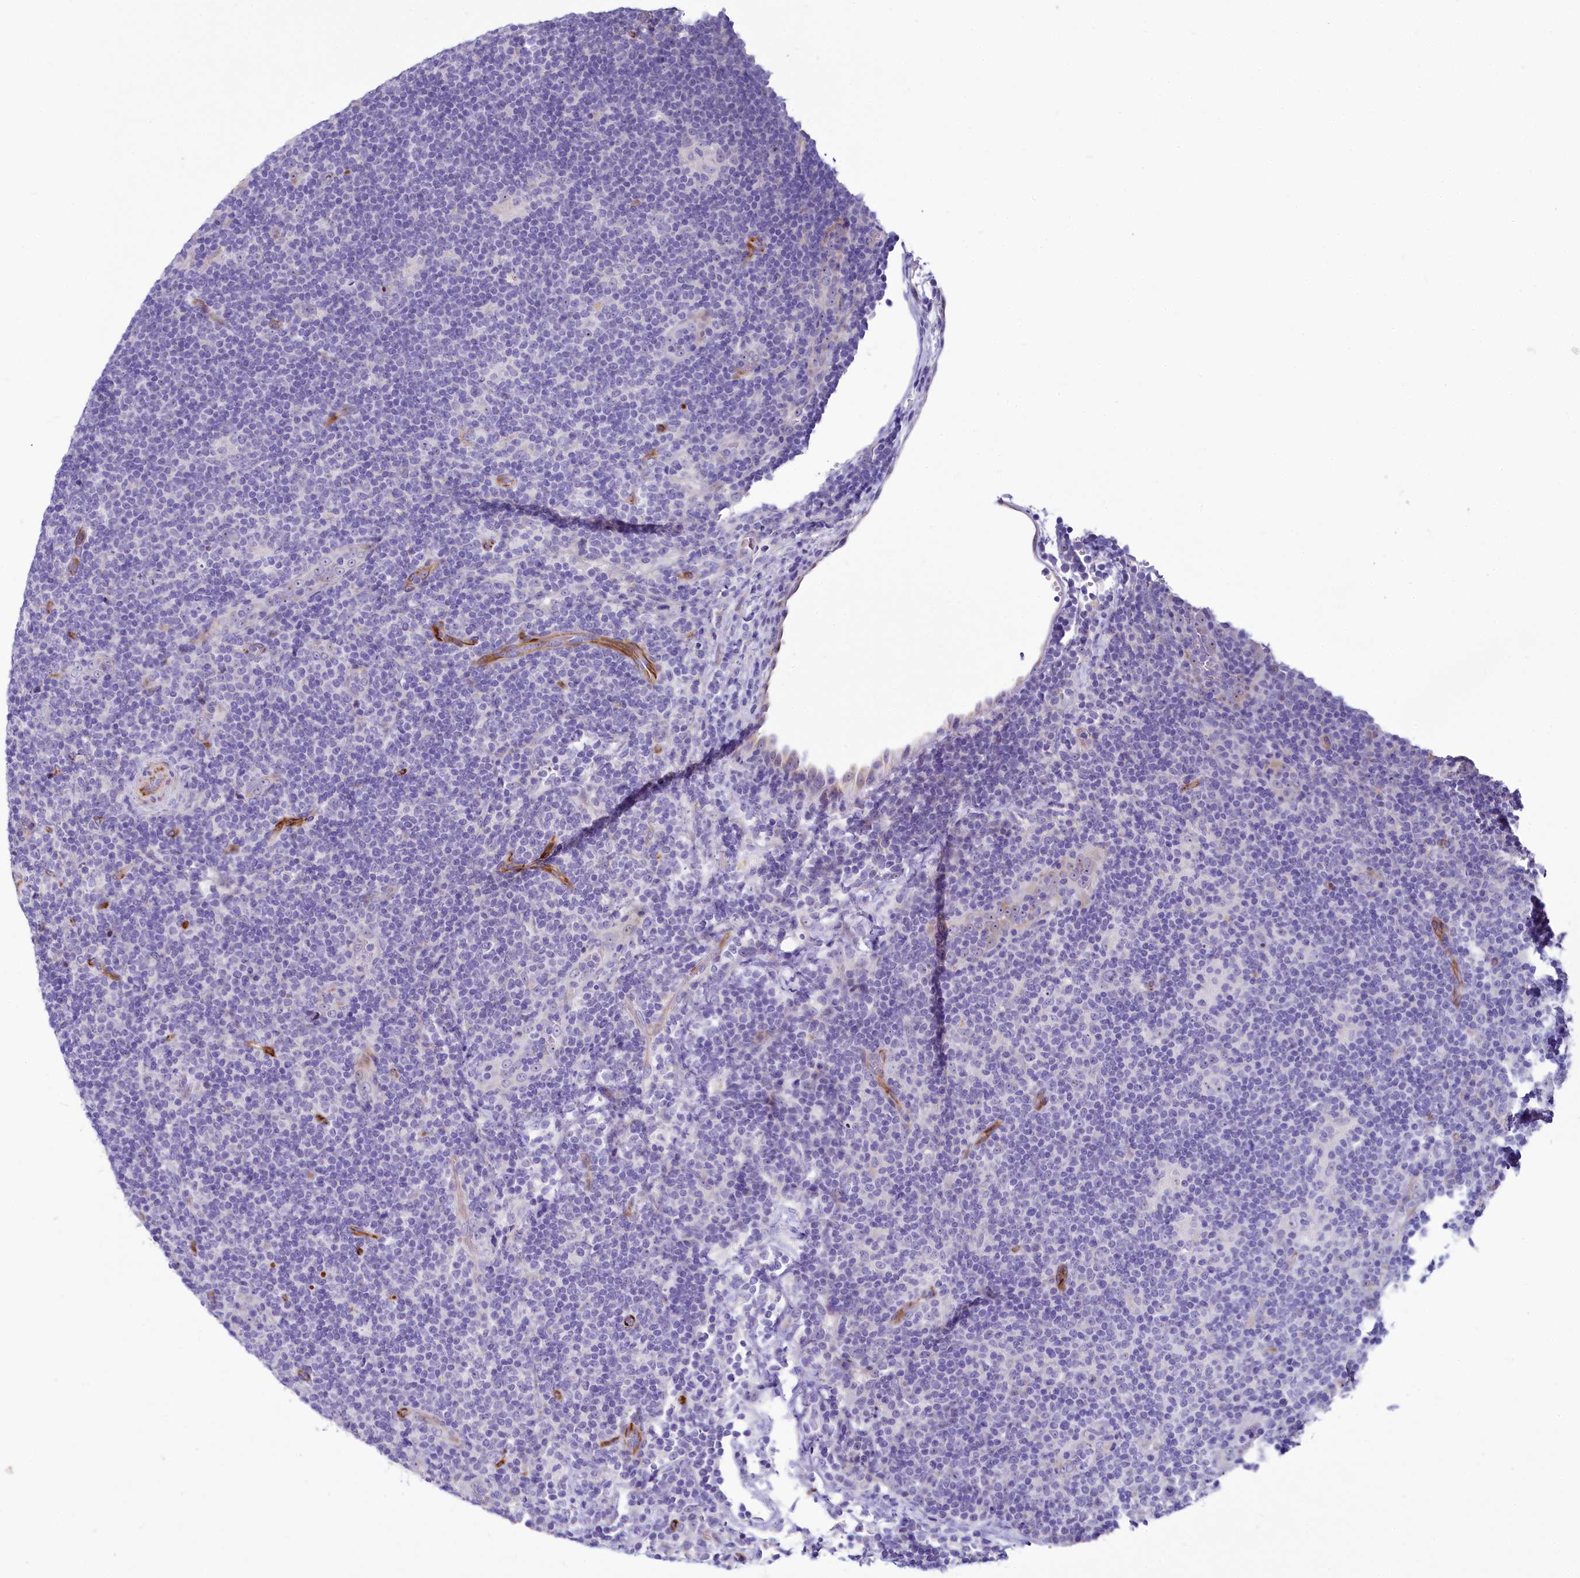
{"staining": {"intensity": "negative", "quantity": "none", "location": "none"}, "tissue": "lymphoma", "cell_type": "Tumor cells", "image_type": "cancer", "snomed": [{"axis": "morphology", "description": "Hodgkin's disease, NOS"}, {"axis": "topography", "description": "Lymph node"}], "caption": "Tumor cells show no significant expression in Hodgkin's disease. Nuclei are stained in blue.", "gene": "SH3TC2", "patient": {"sex": "female", "age": 57}}